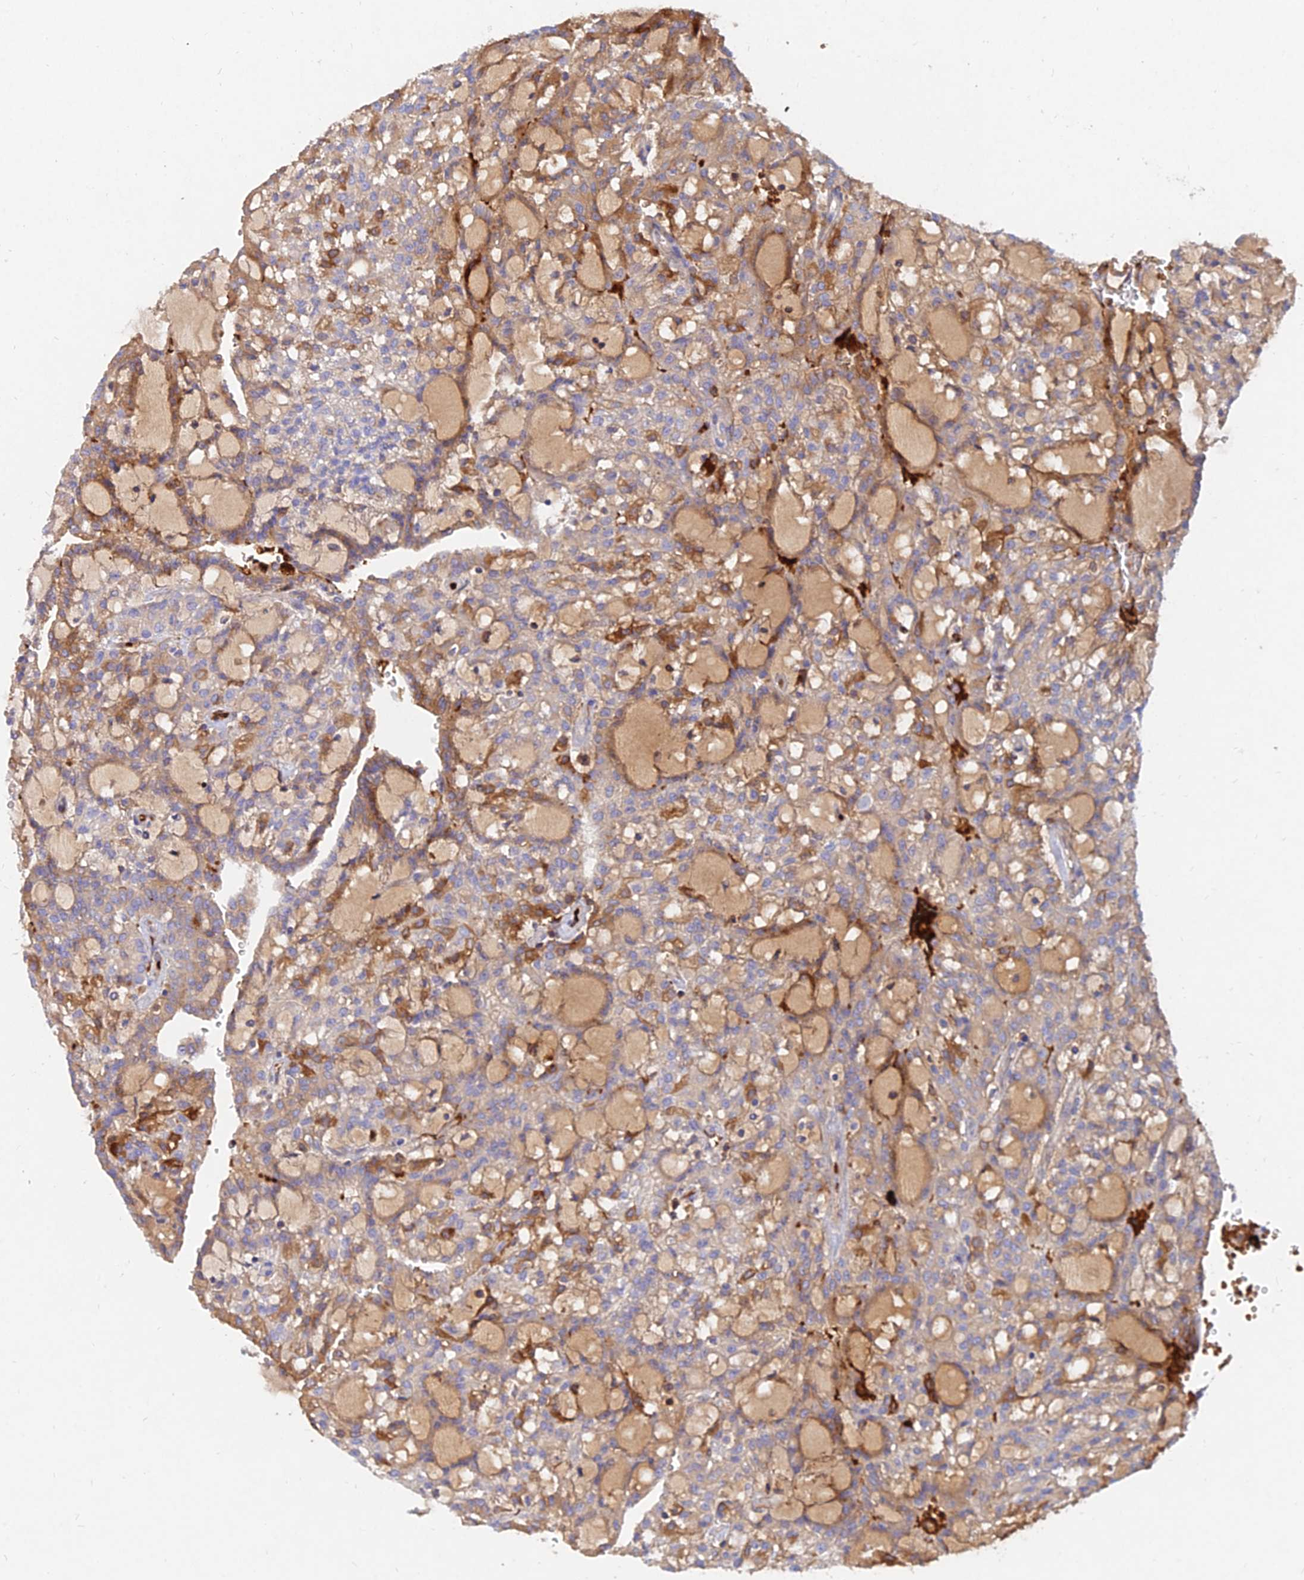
{"staining": {"intensity": "moderate", "quantity": "25%-75%", "location": "cytoplasmic/membranous"}, "tissue": "renal cancer", "cell_type": "Tumor cells", "image_type": "cancer", "snomed": [{"axis": "morphology", "description": "Adenocarcinoma, NOS"}, {"axis": "topography", "description": "Kidney"}], "caption": "Immunohistochemistry (IHC) staining of adenocarcinoma (renal), which reveals medium levels of moderate cytoplasmic/membranous positivity in approximately 25%-75% of tumor cells indicating moderate cytoplasmic/membranous protein positivity. The staining was performed using DAB (3,3'-diaminobenzidine) (brown) for protein detection and nuclei were counterstained in hematoxylin (blue).", "gene": "MROH1", "patient": {"sex": "male", "age": 63}}